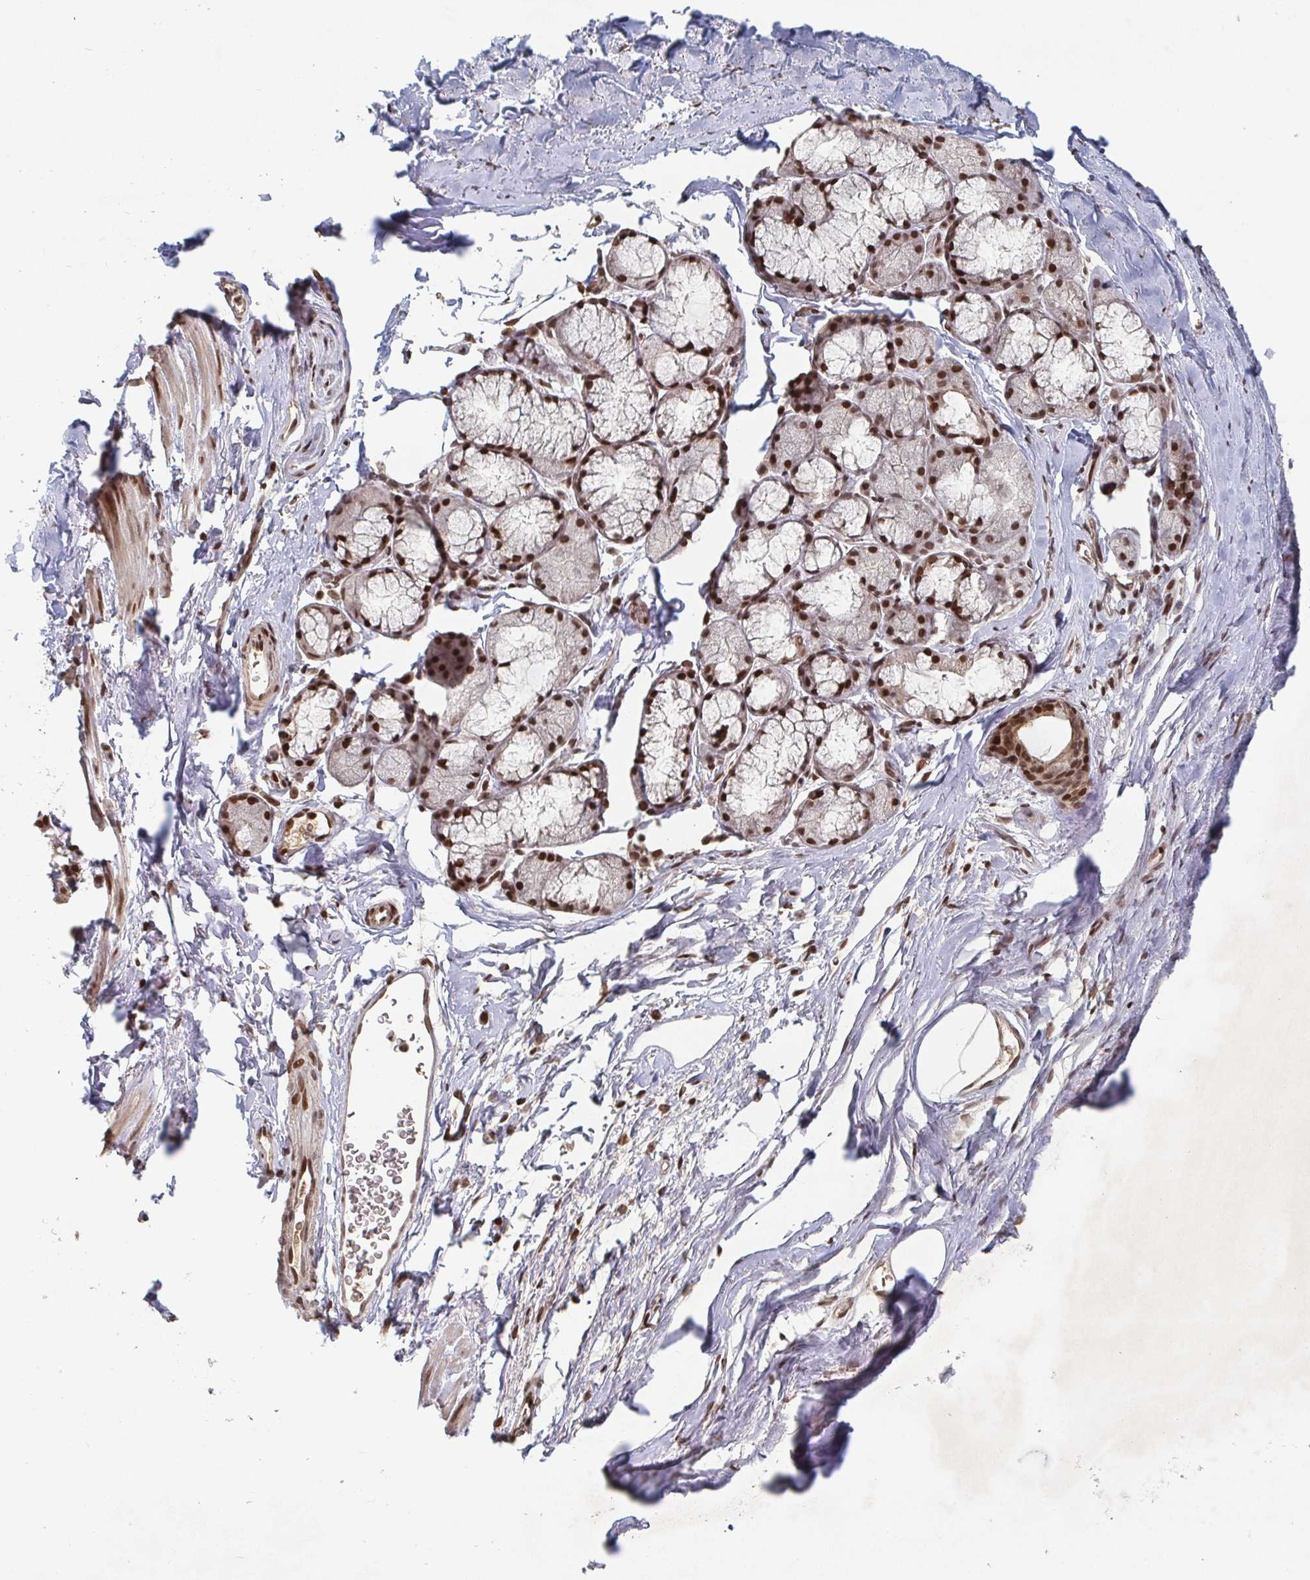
{"staining": {"intensity": "moderate", "quantity": "25%-75%", "location": "cytoplasmic/membranous"}, "tissue": "adipose tissue", "cell_type": "Adipocytes", "image_type": "normal", "snomed": [{"axis": "morphology", "description": "Normal tissue, NOS"}, {"axis": "topography", "description": "Lymph node"}, {"axis": "topography", "description": "Cartilage tissue"}, {"axis": "topography", "description": "Bronchus"}], "caption": "Immunohistochemical staining of unremarkable adipose tissue exhibits 25%-75% levels of moderate cytoplasmic/membranous protein staining in about 25%-75% of adipocytes.", "gene": "ZDHHC12", "patient": {"sex": "female", "age": 70}}